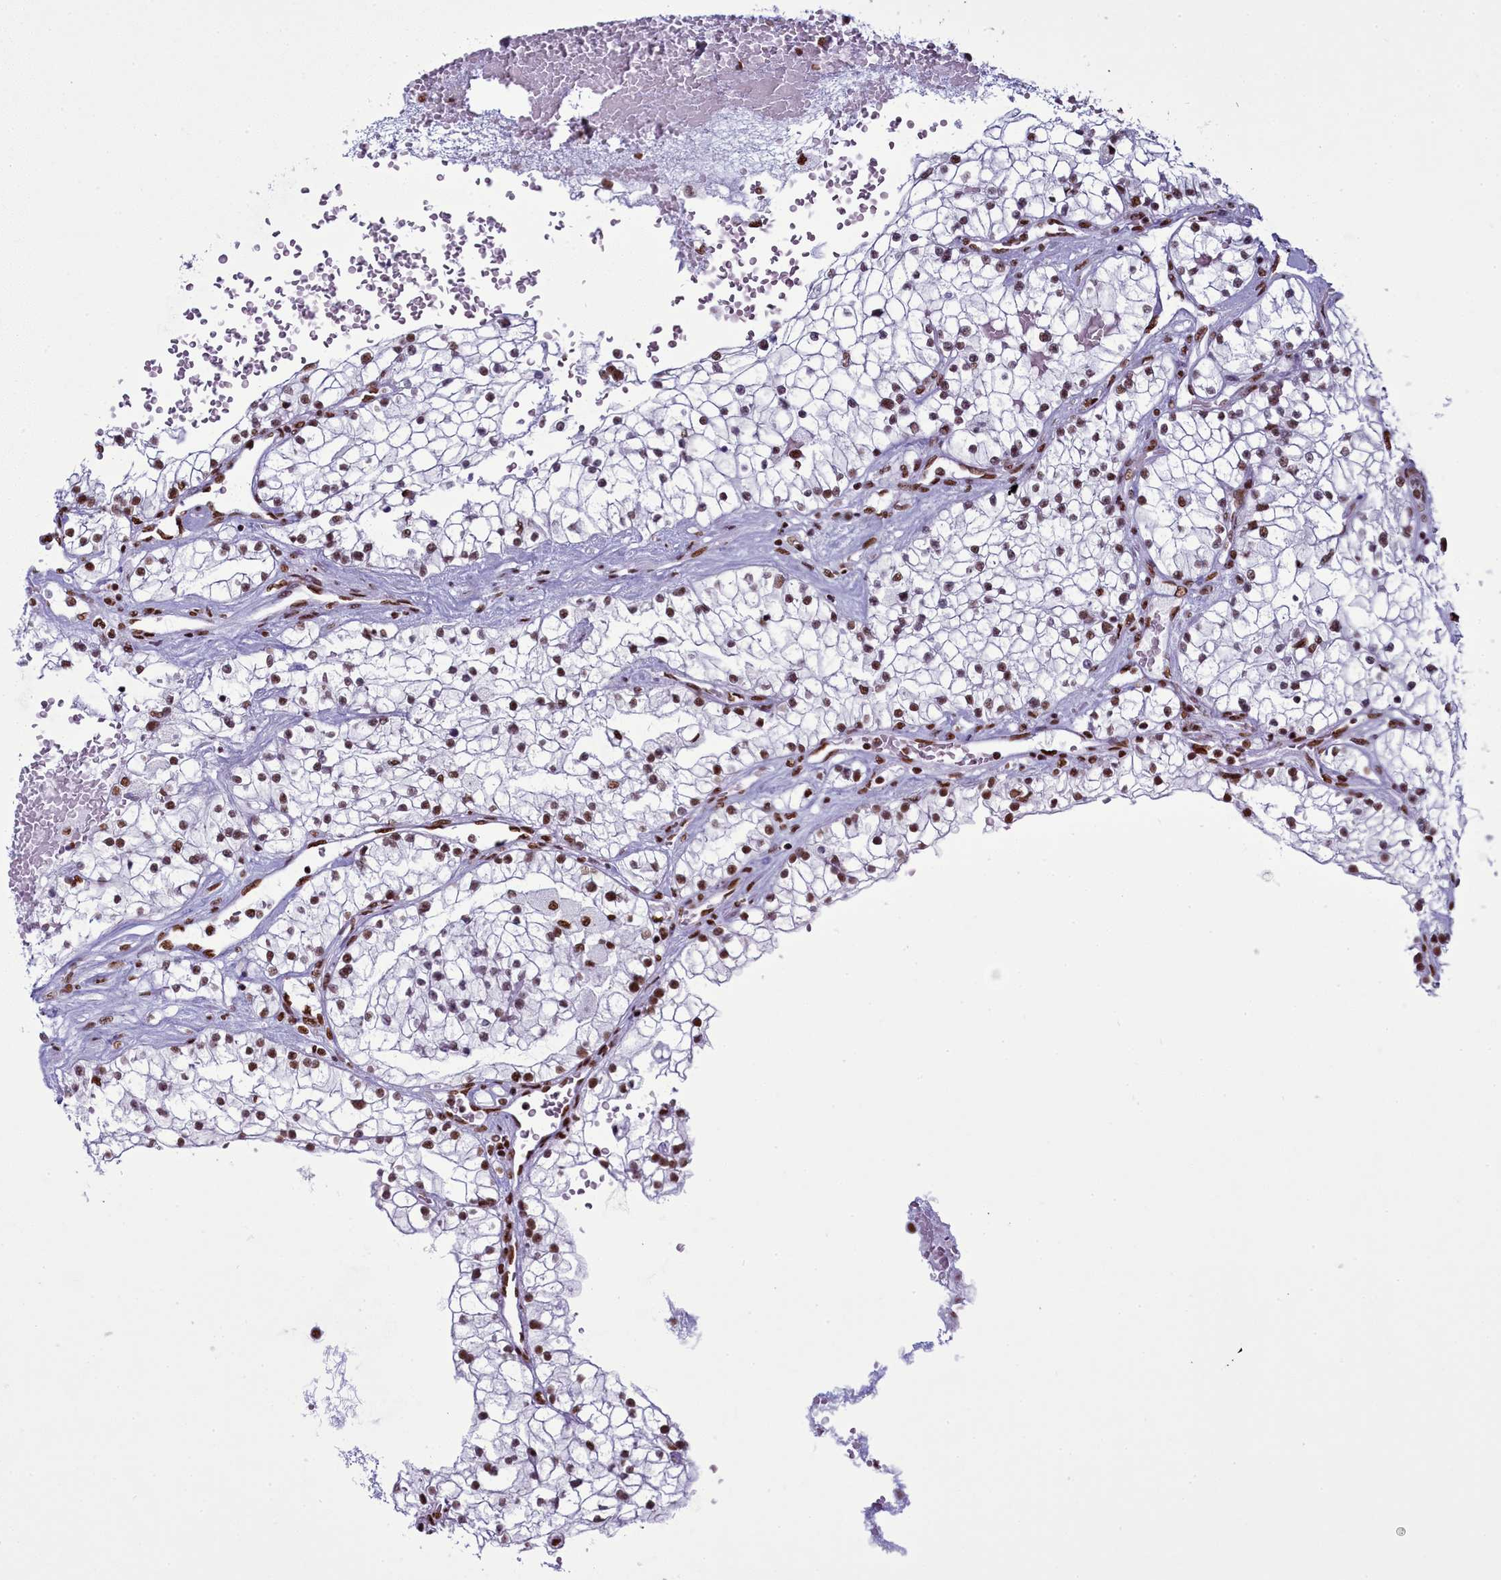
{"staining": {"intensity": "moderate", "quantity": "25%-75%", "location": "nuclear"}, "tissue": "renal cancer", "cell_type": "Tumor cells", "image_type": "cancer", "snomed": [{"axis": "morphology", "description": "Normal tissue, NOS"}, {"axis": "morphology", "description": "Adenocarcinoma, NOS"}, {"axis": "topography", "description": "Kidney"}], "caption": "IHC photomicrograph of adenocarcinoma (renal) stained for a protein (brown), which shows medium levels of moderate nuclear staining in about 25%-75% of tumor cells.", "gene": "RALY", "patient": {"sex": "male", "age": 68}}